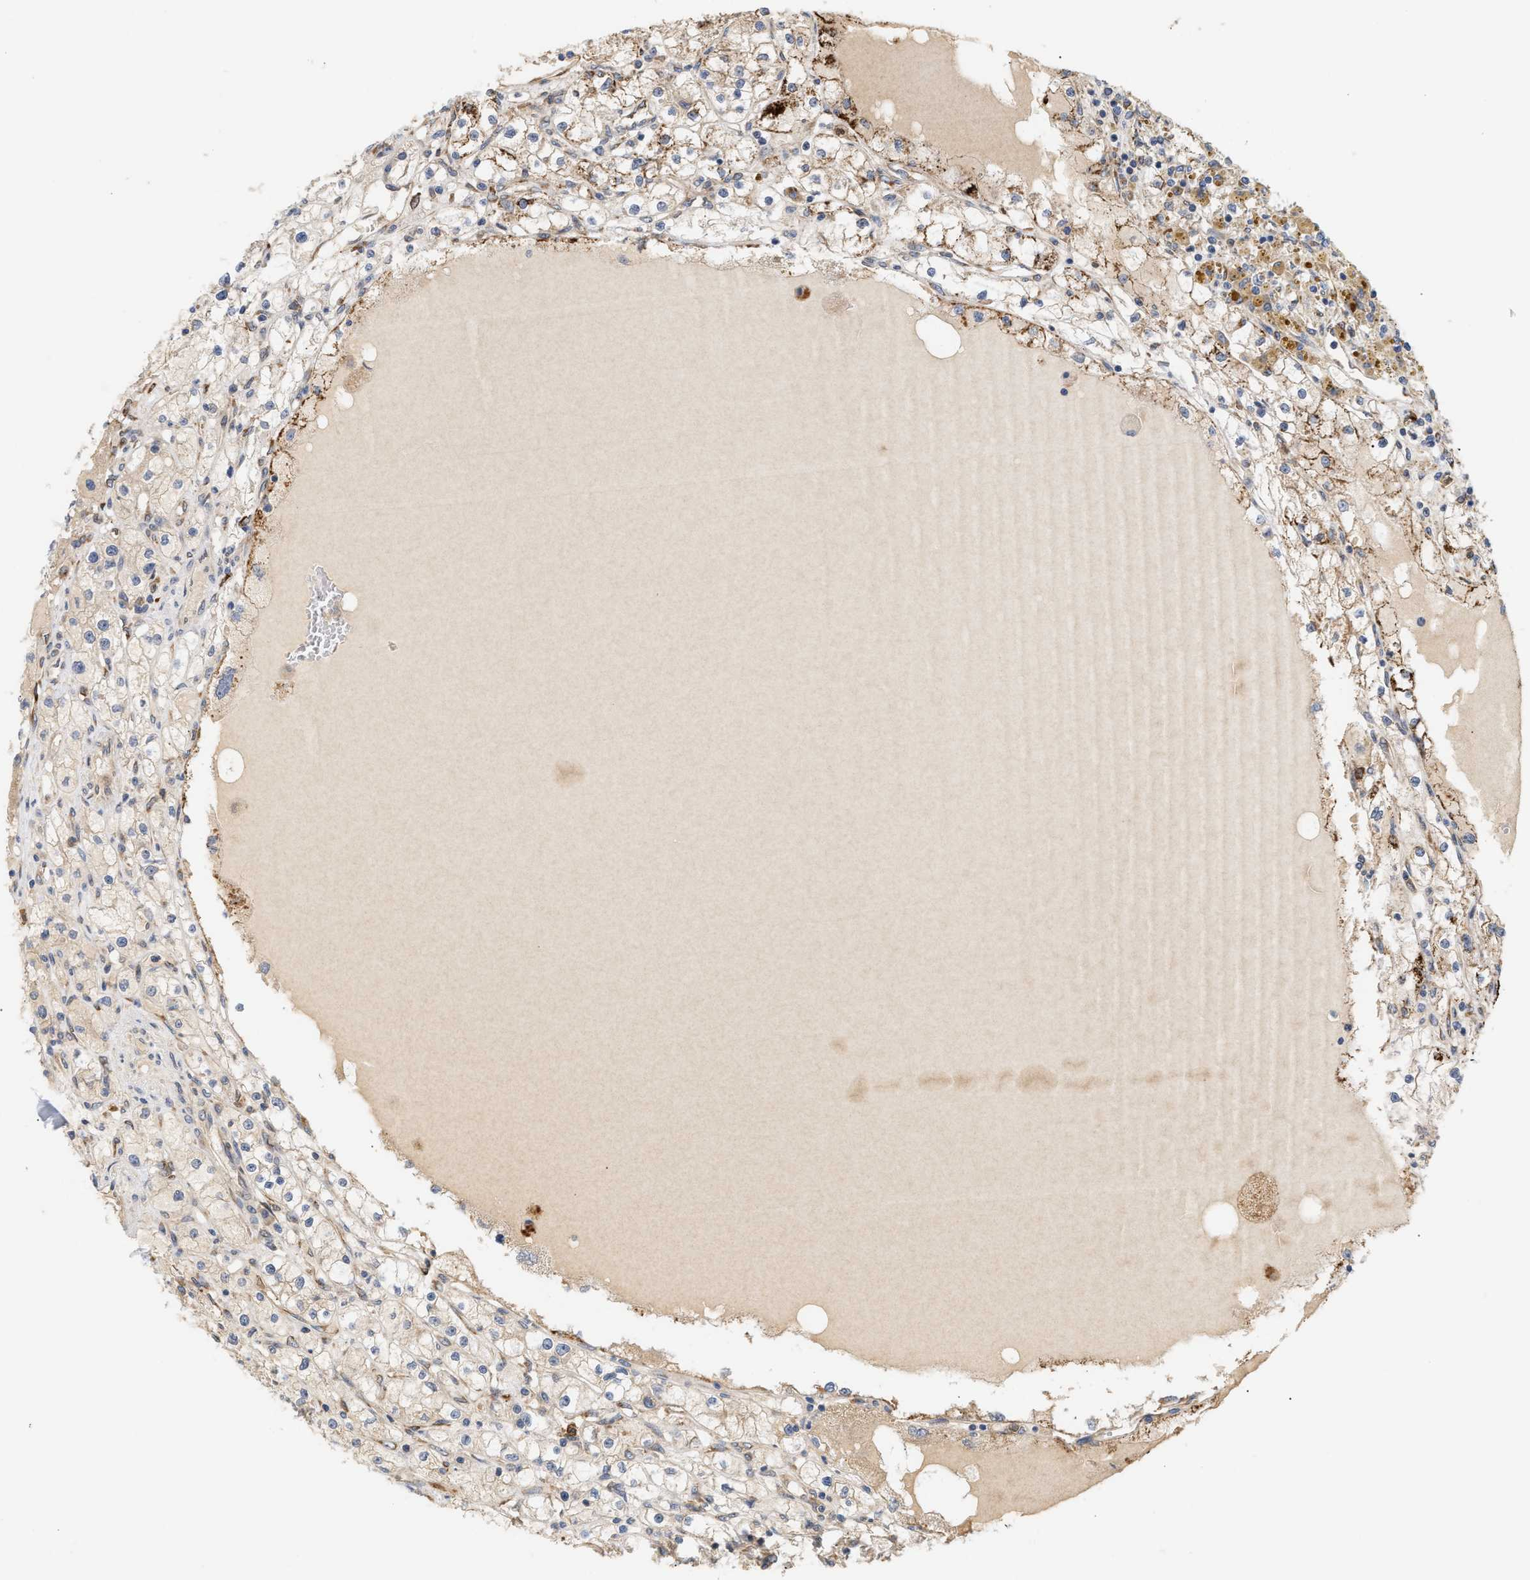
{"staining": {"intensity": "moderate", "quantity": "<25%", "location": "cytoplasmic/membranous"}, "tissue": "renal cancer", "cell_type": "Tumor cells", "image_type": "cancer", "snomed": [{"axis": "morphology", "description": "Adenocarcinoma, NOS"}, {"axis": "topography", "description": "Kidney"}], "caption": "An image of renal adenocarcinoma stained for a protein displays moderate cytoplasmic/membranous brown staining in tumor cells. The staining is performed using DAB brown chromogen to label protein expression. The nuclei are counter-stained blue using hematoxylin.", "gene": "PLCD1", "patient": {"sex": "male", "age": 56}}